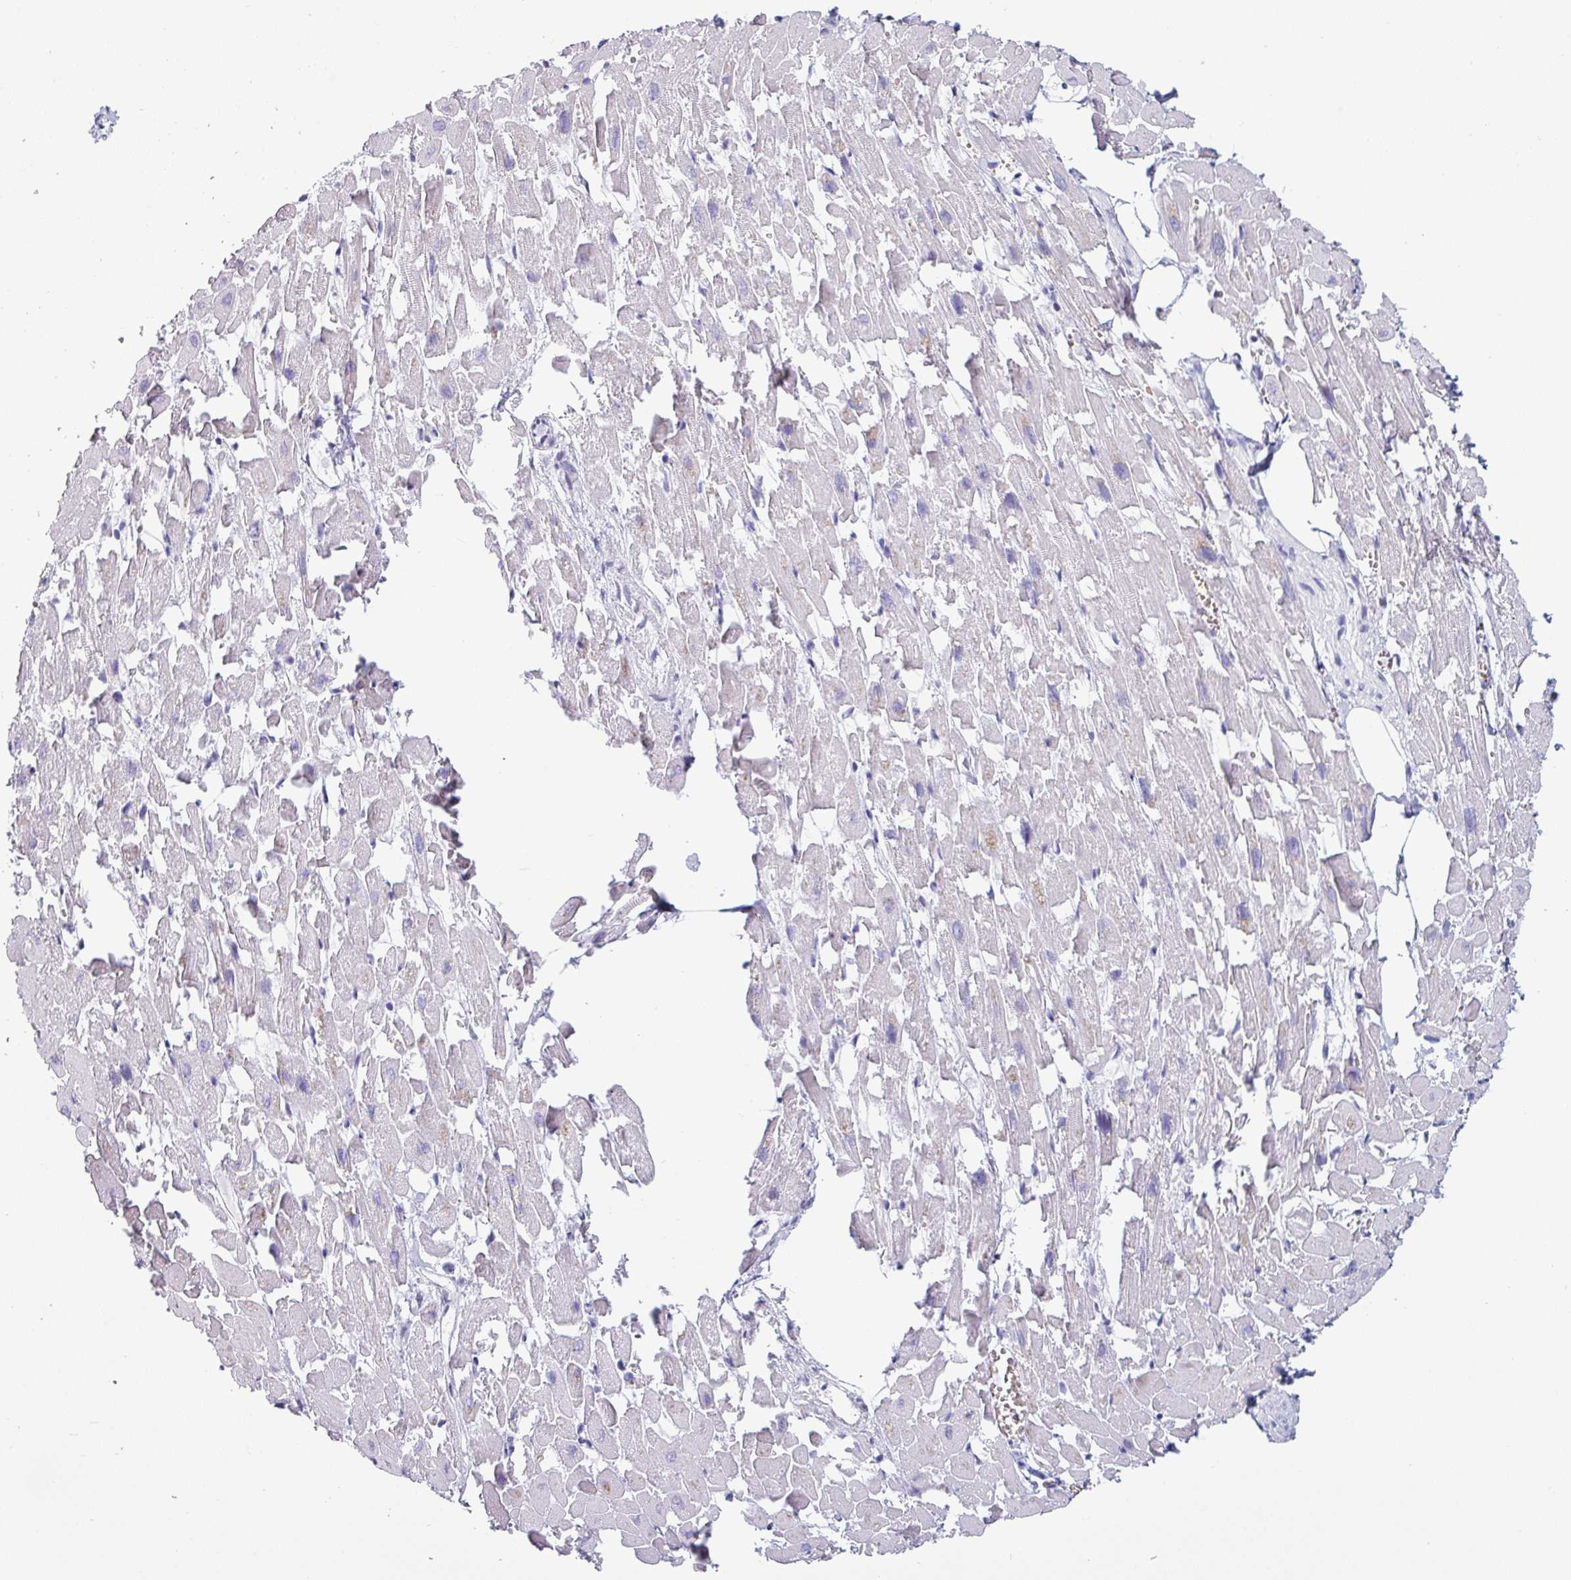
{"staining": {"intensity": "negative", "quantity": "none", "location": "none"}, "tissue": "heart muscle", "cell_type": "Cardiomyocytes", "image_type": "normal", "snomed": [{"axis": "morphology", "description": "Normal tissue, NOS"}, {"axis": "topography", "description": "Heart"}], "caption": "IHC of benign human heart muscle exhibits no expression in cardiomyocytes.", "gene": "CRYBB2", "patient": {"sex": "female", "age": 64}}